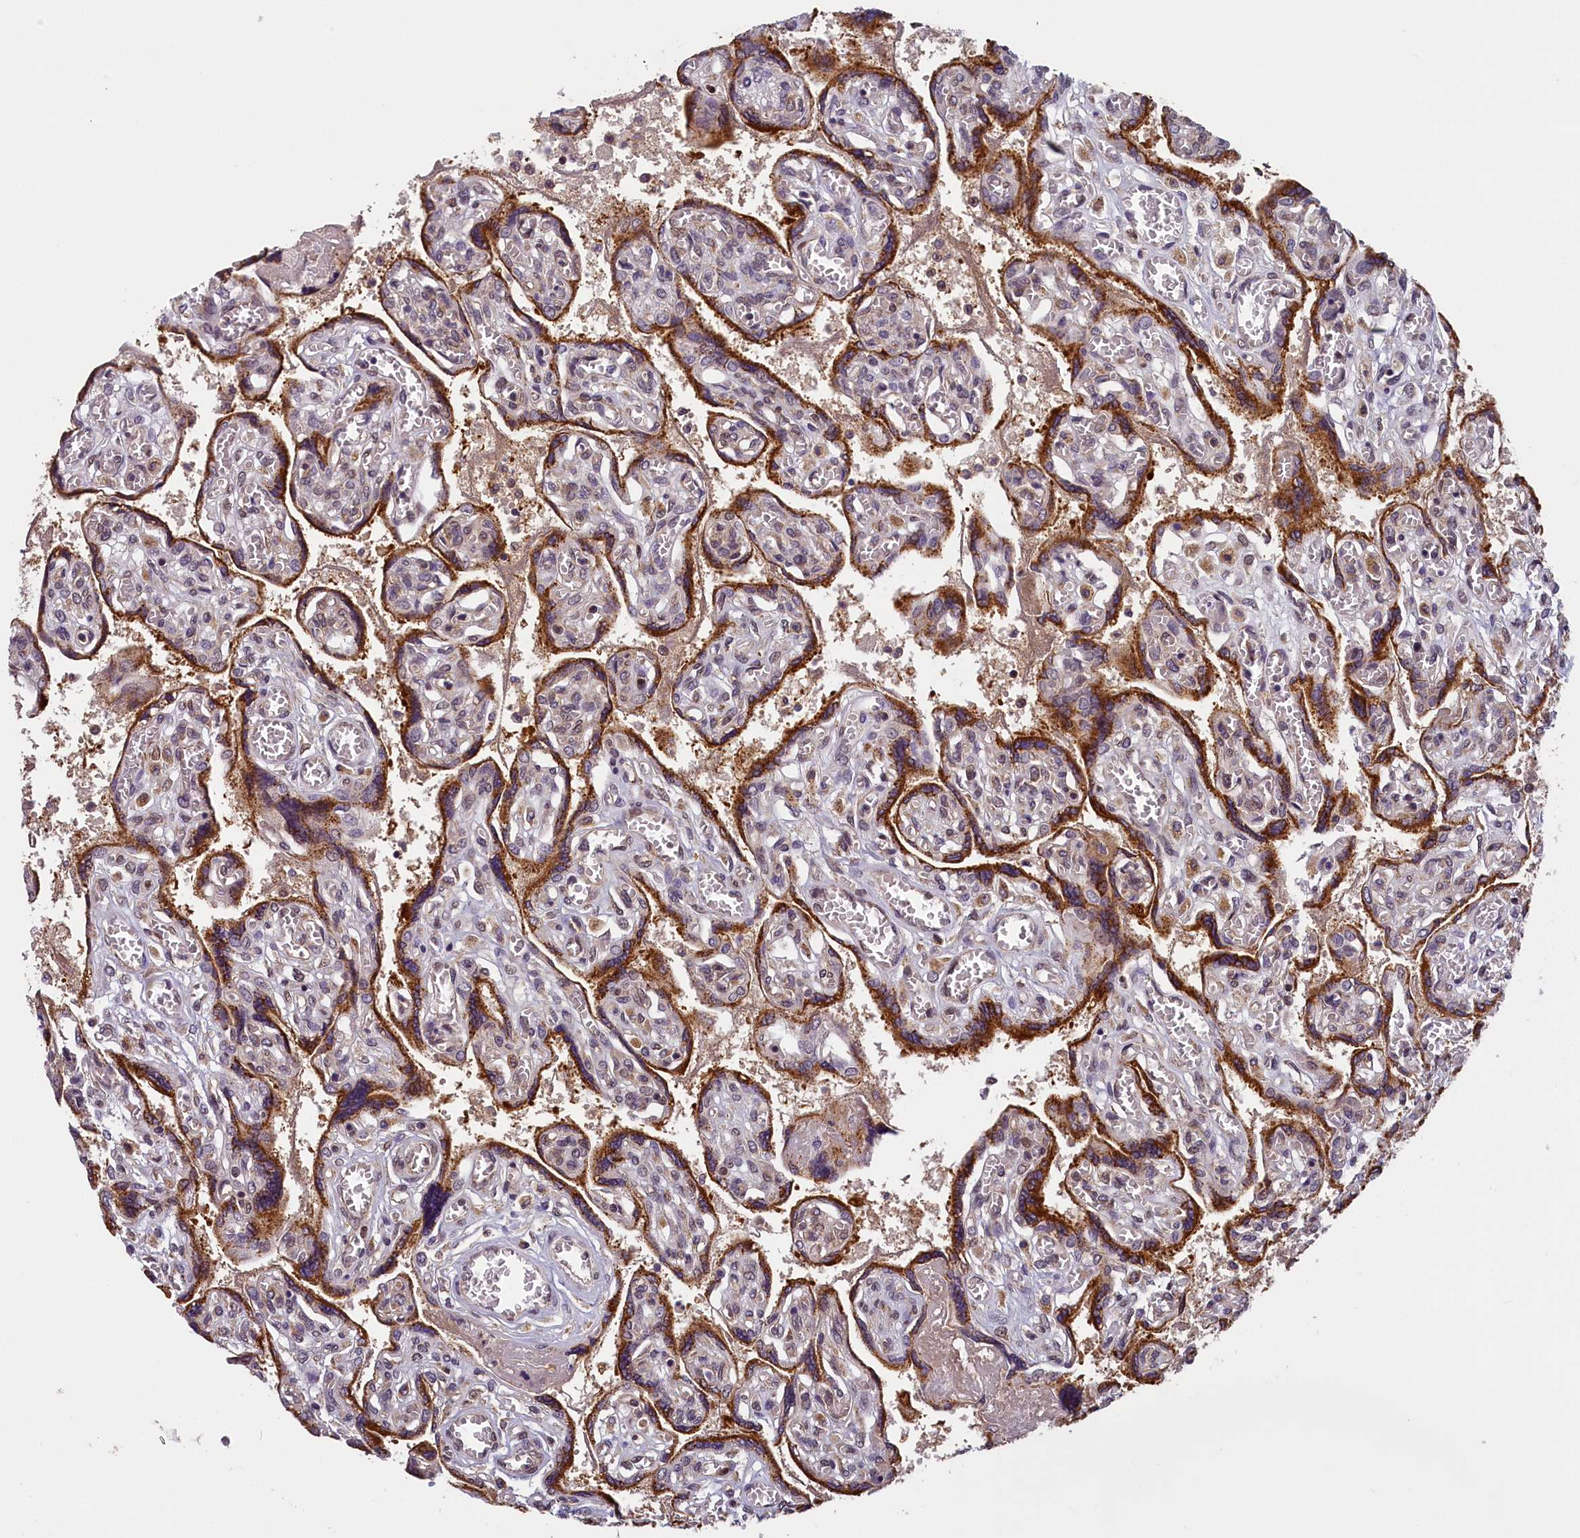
{"staining": {"intensity": "strong", "quantity": ">75%", "location": "cytoplasmic/membranous"}, "tissue": "placenta", "cell_type": "Trophoblastic cells", "image_type": "normal", "snomed": [{"axis": "morphology", "description": "Normal tissue, NOS"}, {"axis": "topography", "description": "Placenta"}], "caption": "Protein expression analysis of normal placenta demonstrates strong cytoplasmic/membranous expression in approximately >75% of trophoblastic cells. Nuclei are stained in blue.", "gene": "KCNK6", "patient": {"sex": "female", "age": 39}}